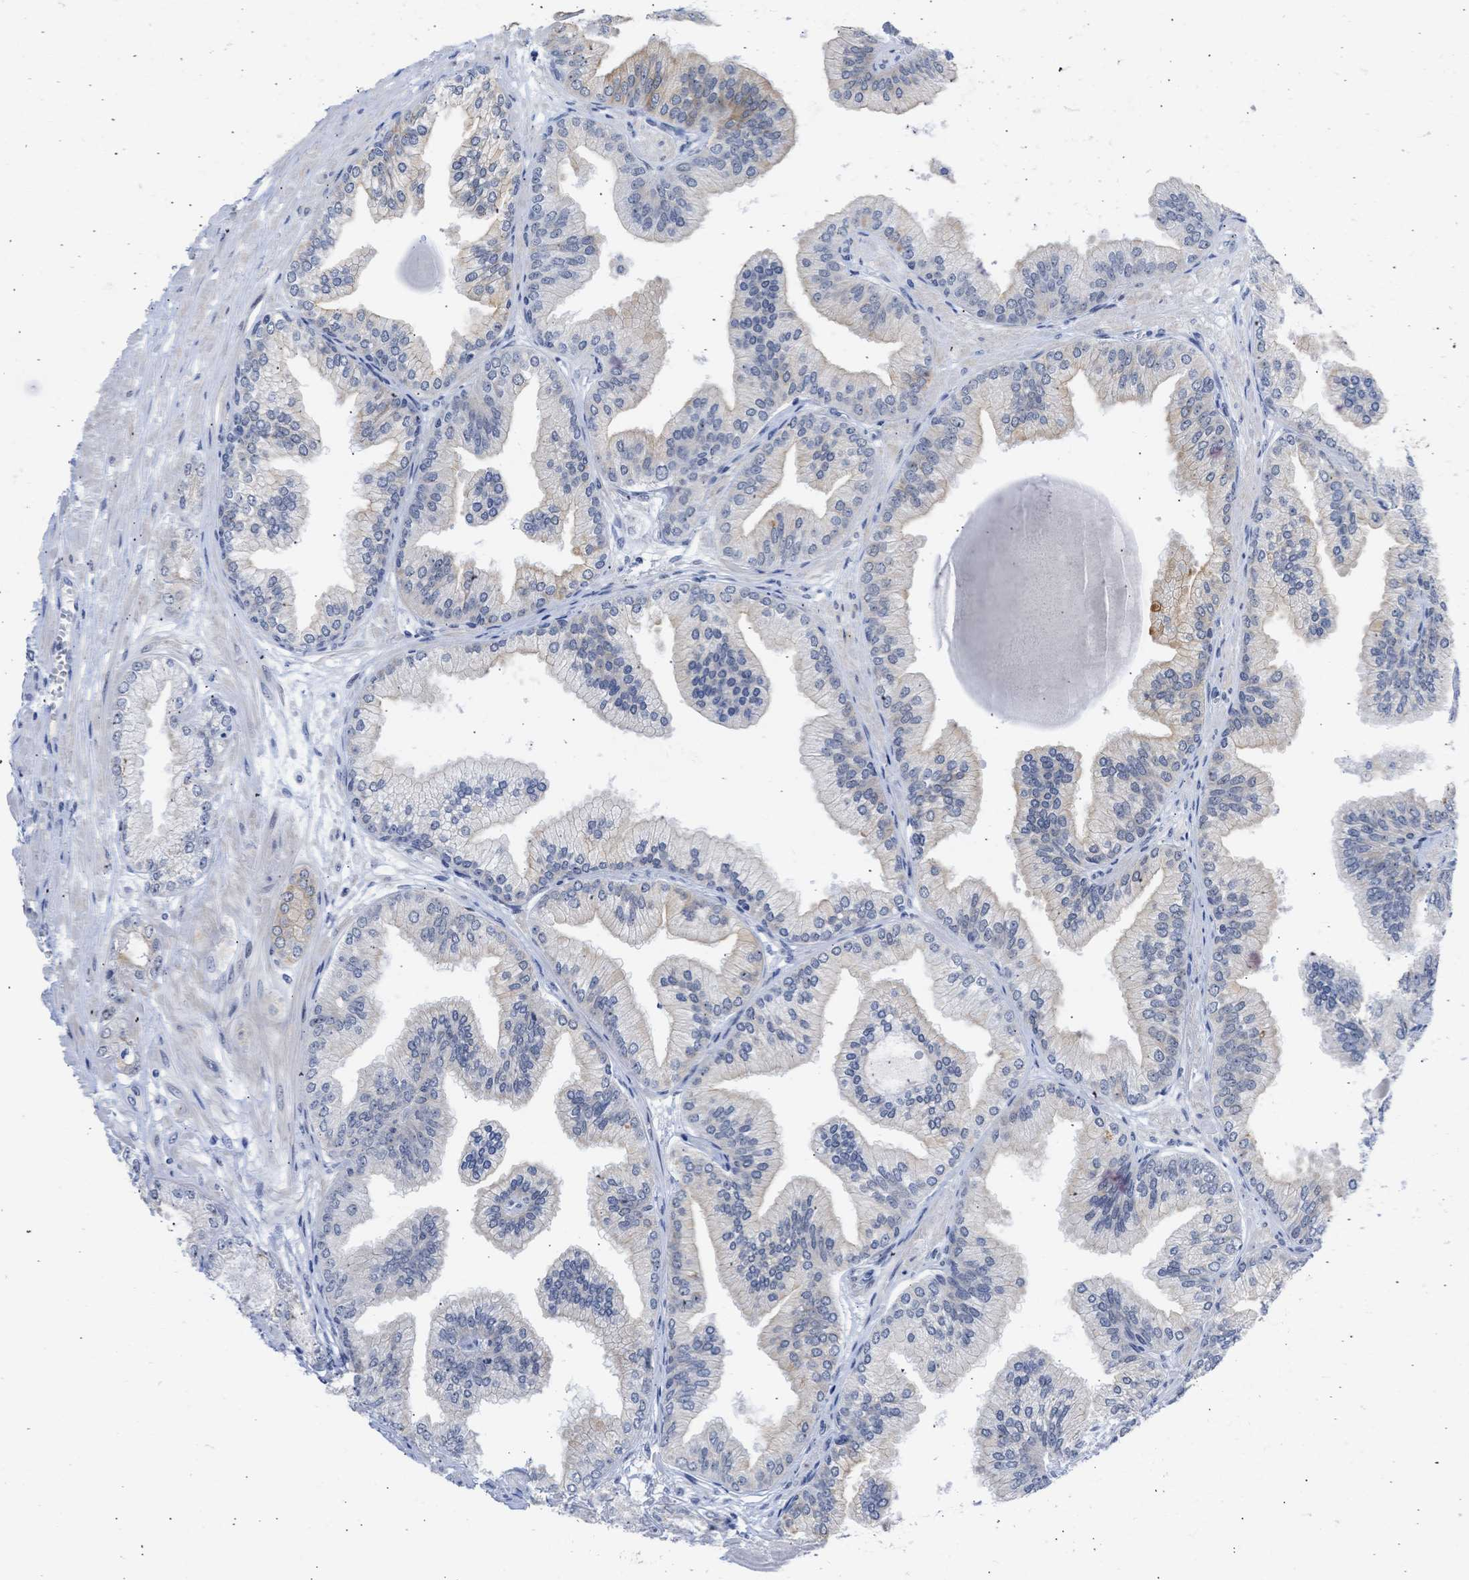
{"staining": {"intensity": "negative", "quantity": "none", "location": "none"}, "tissue": "prostate cancer", "cell_type": "Tumor cells", "image_type": "cancer", "snomed": [{"axis": "morphology", "description": "Adenocarcinoma, Low grade"}, {"axis": "topography", "description": "Prostate"}], "caption": "IHC image of neoplastic tissue: prostate adenocarcinoma (low-grade) stained with DAB exhibits no significant protein staining in tumor cells.", "gene": "DDX41", "patient": {"sex": "male", "age": 52}}